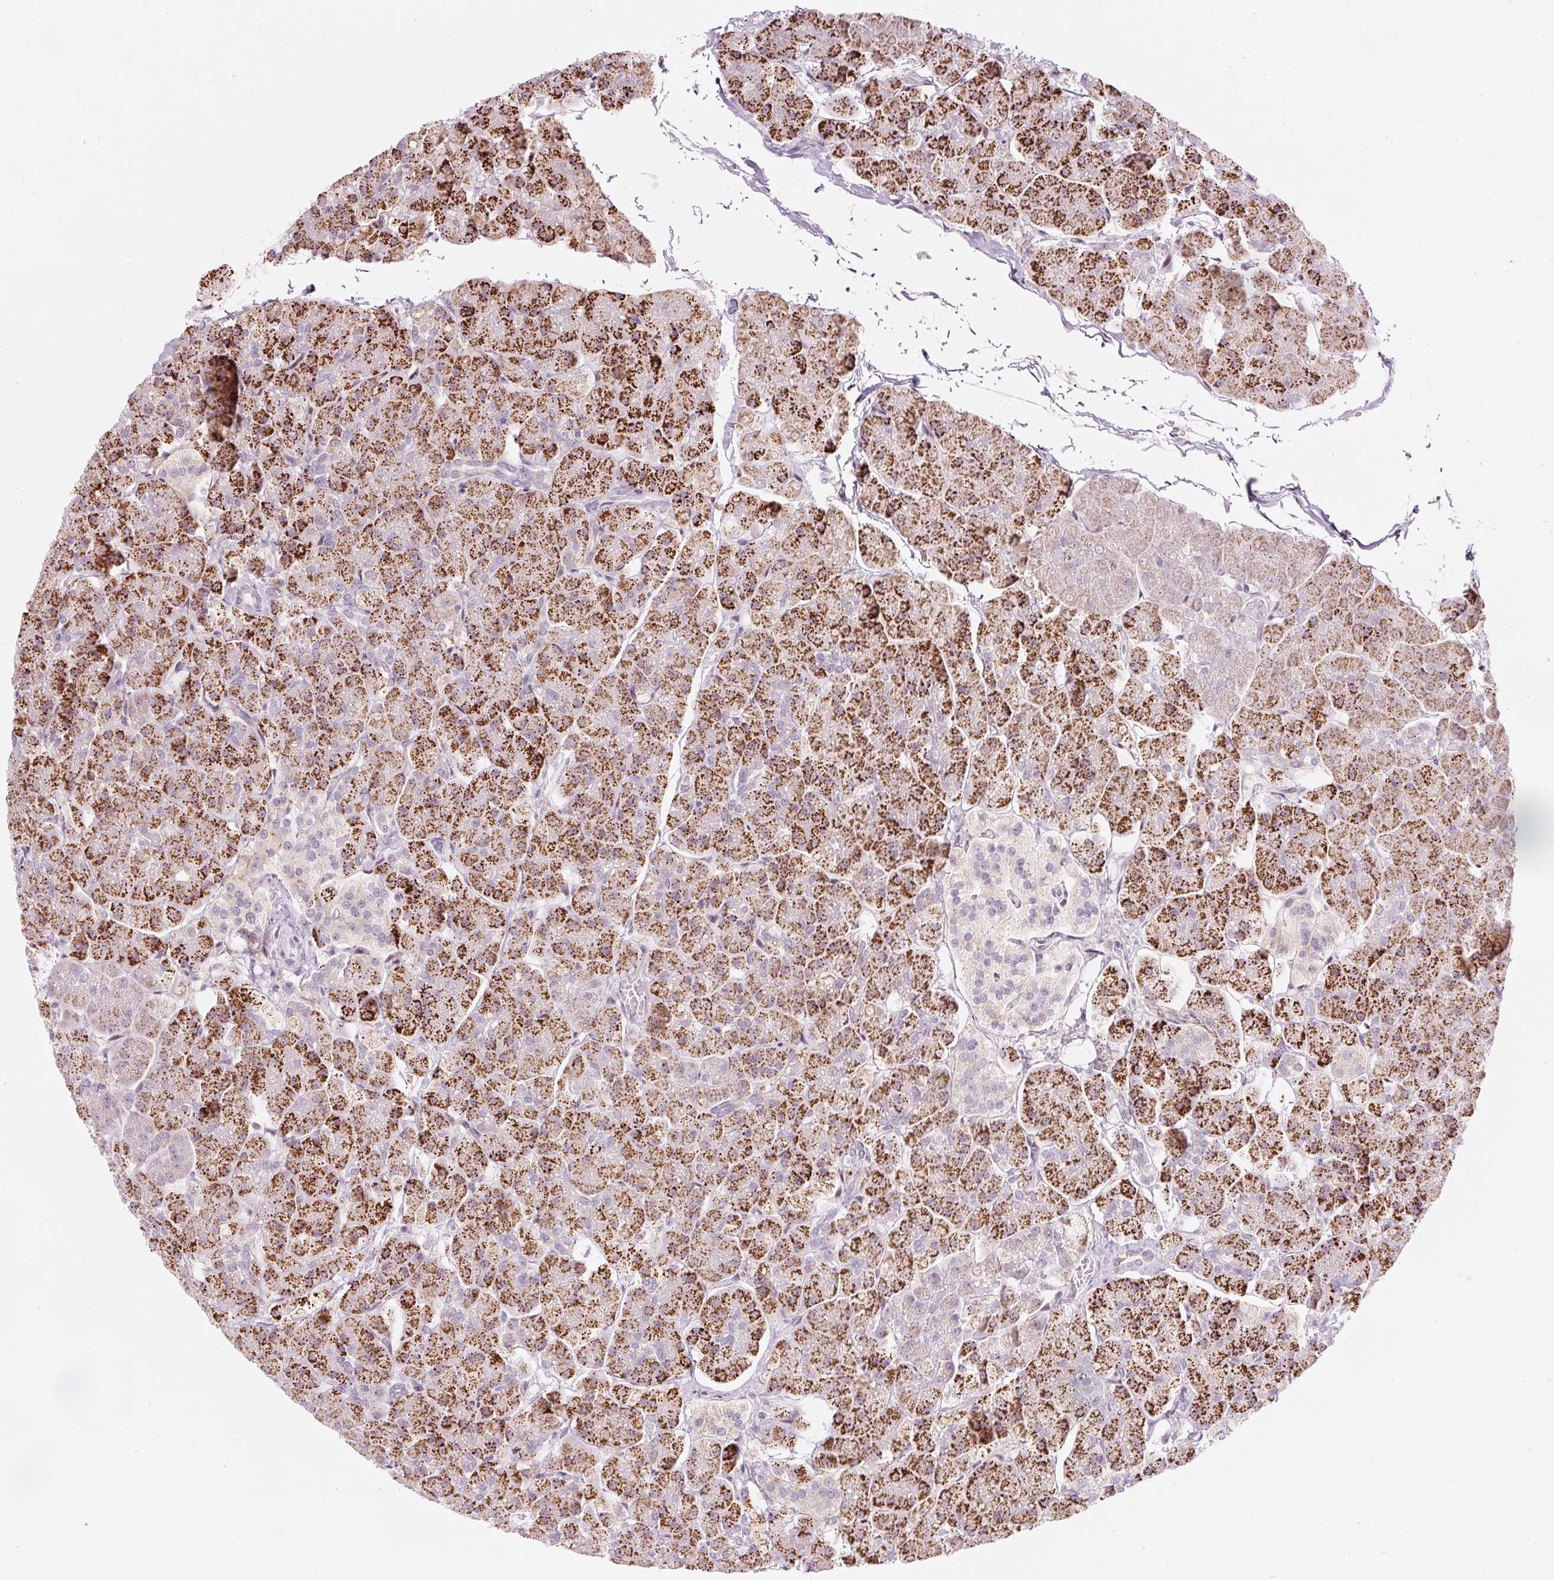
{"staining": {"intensity": "strong", "quantity": "25%-75%", "location": "cytoplasmic/membranous"}, "tissue": "pancreas", "cell_type": "Exocrine glandular cells", "image_type": "normal", "snomed": [{"axis": "morphology", "description": "Normal tissue, NOS"}, {"axis": "topography", "description": "Pancreas"}, {"axis": "topography", "description": "Peripheral nerve tissue"}], "caption": "Strong cytoplasmic/membranous expression for a protein is present in about 25%-75% of exocrine glandular cells of benign pancreas using IHC.", "gene": "RNF39", "patient": {"sex": "male", "age": 54}}